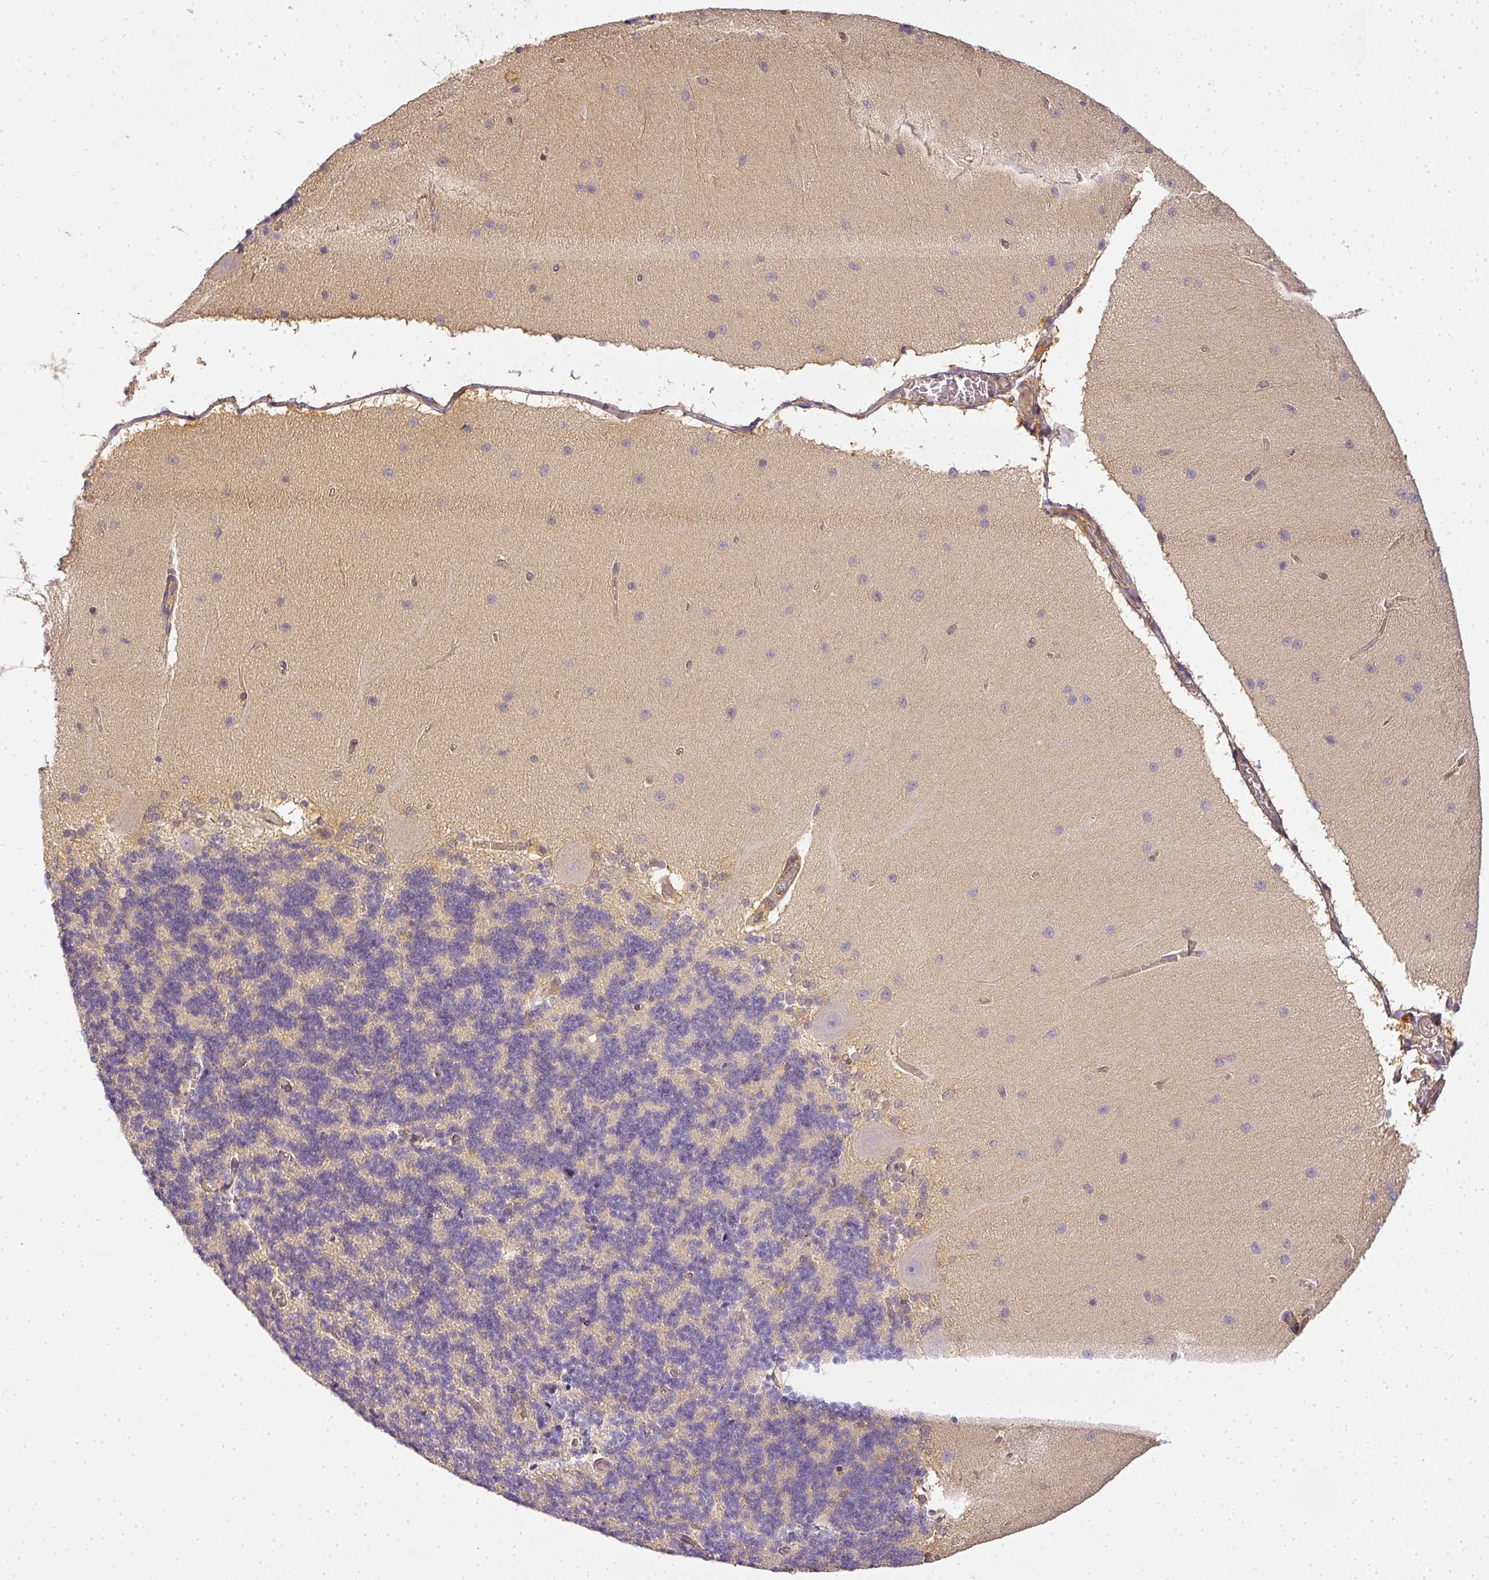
{"staining": {"intensity": "negative", "quantity": "none", "location": "none"}, "tissue": "cerebellum", "cell_type": "Cells in granular layer", "image_type": "normal", "snomed": [{"axis": "morphology", "description": "Normal tissue, NOS"}, {"axis": "topography", "description": "Cerebellum"}], "caption": "Cells in granular layer show no significant staining in unremarkable cerebellum. (DAB immunohistochemistry with hematoxylin counter stain).", "gene": "ADH5", "patient": {"sex": "female", "age": 54}}